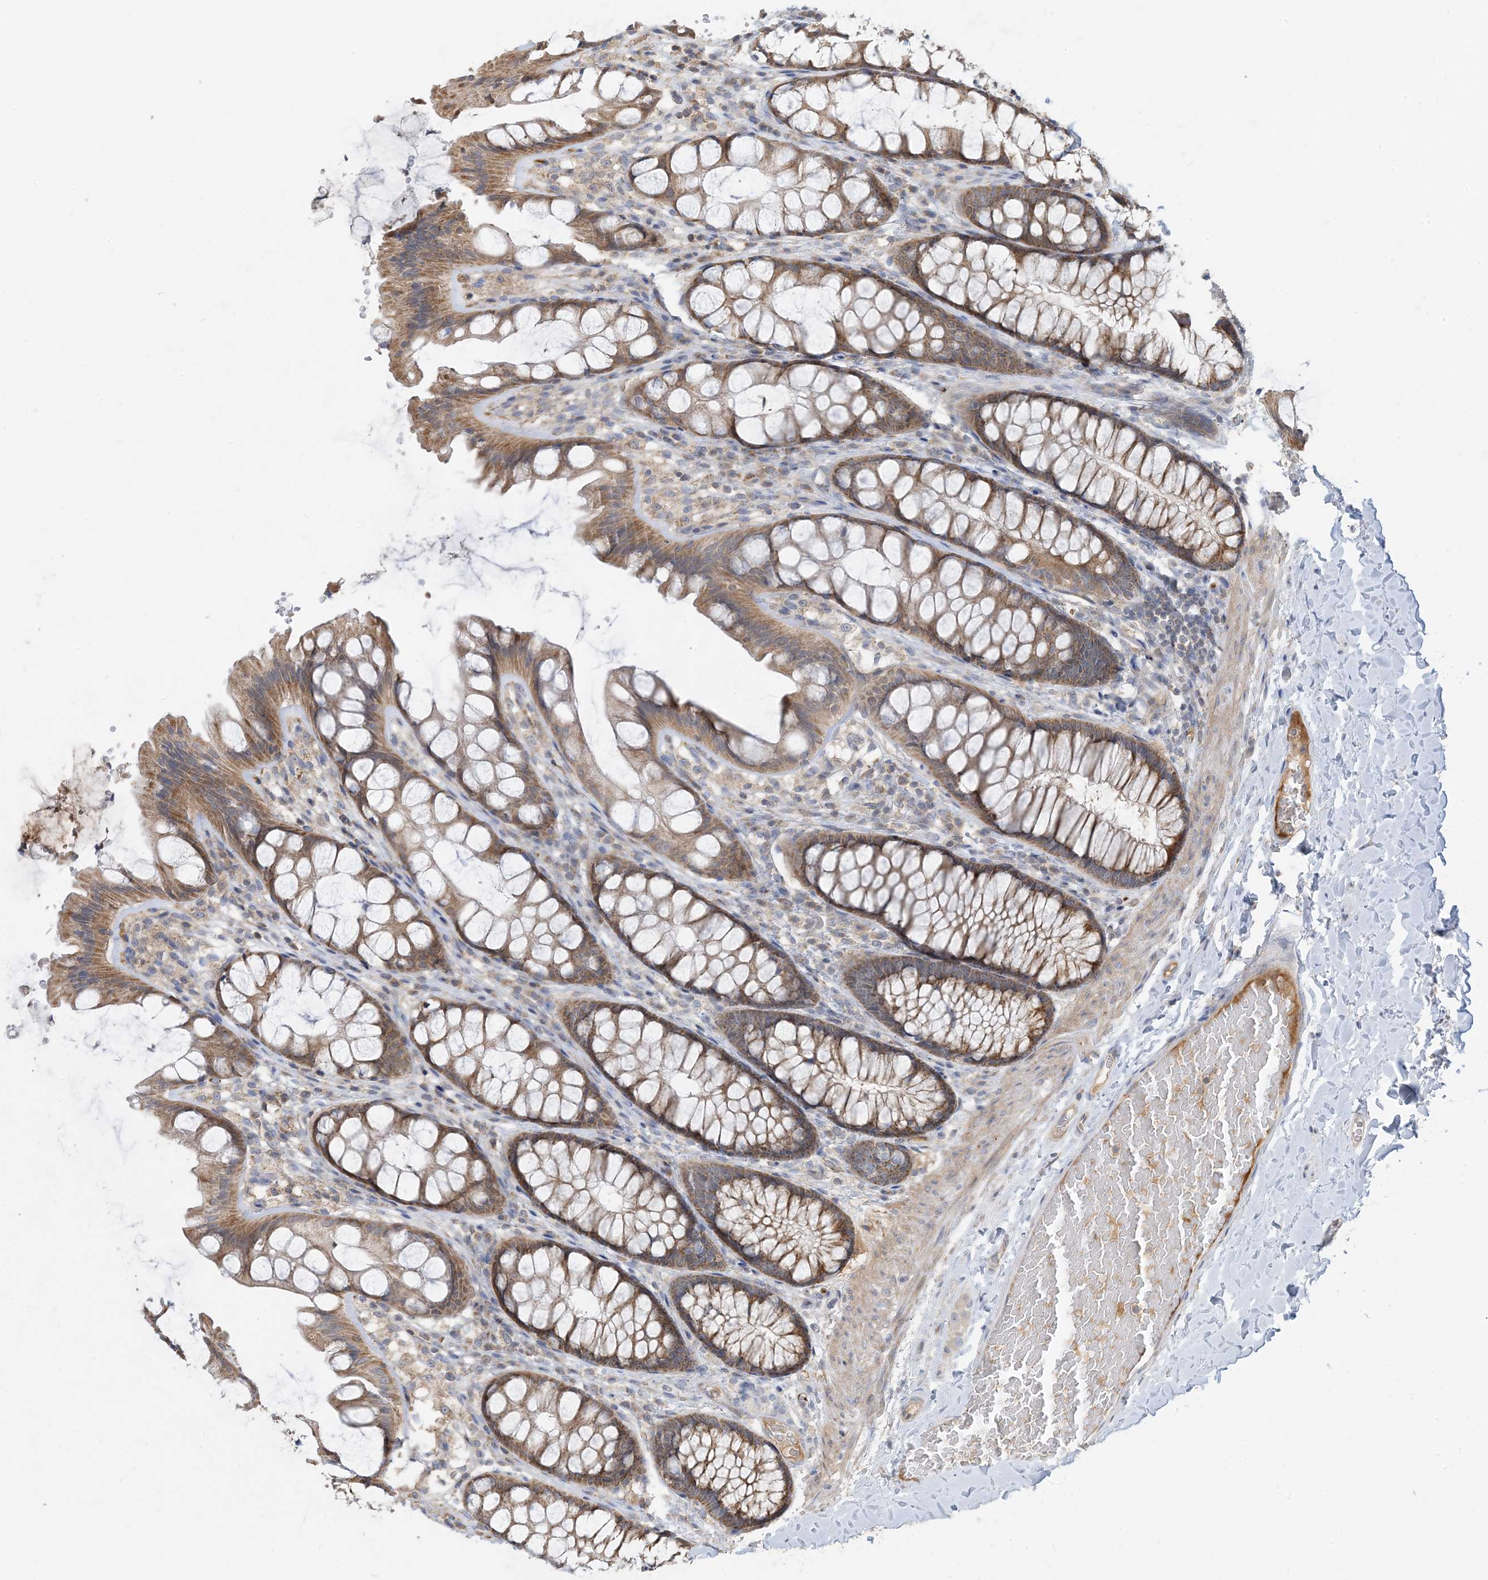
{"staining": {"intensity": "weak", "quantity": ">75%", "location": "cytoplasmic/membranous"}, "tissue": "colon", "cell_type": "Endothelial cells", "image_type": "normal", "snomed": [{"axis": "morphology", "description": "Normal tissue, NOS"}, {"axis": "topography", "description": "Colon"}], "caption": "Protein analysis of unremarkable colon demonstrates weak cytoplasmic/membranous positivity in approximately >75% of endothelial cells.", "gene": "ECHDC1", "patient": {"sex": "male", "age": 47}}